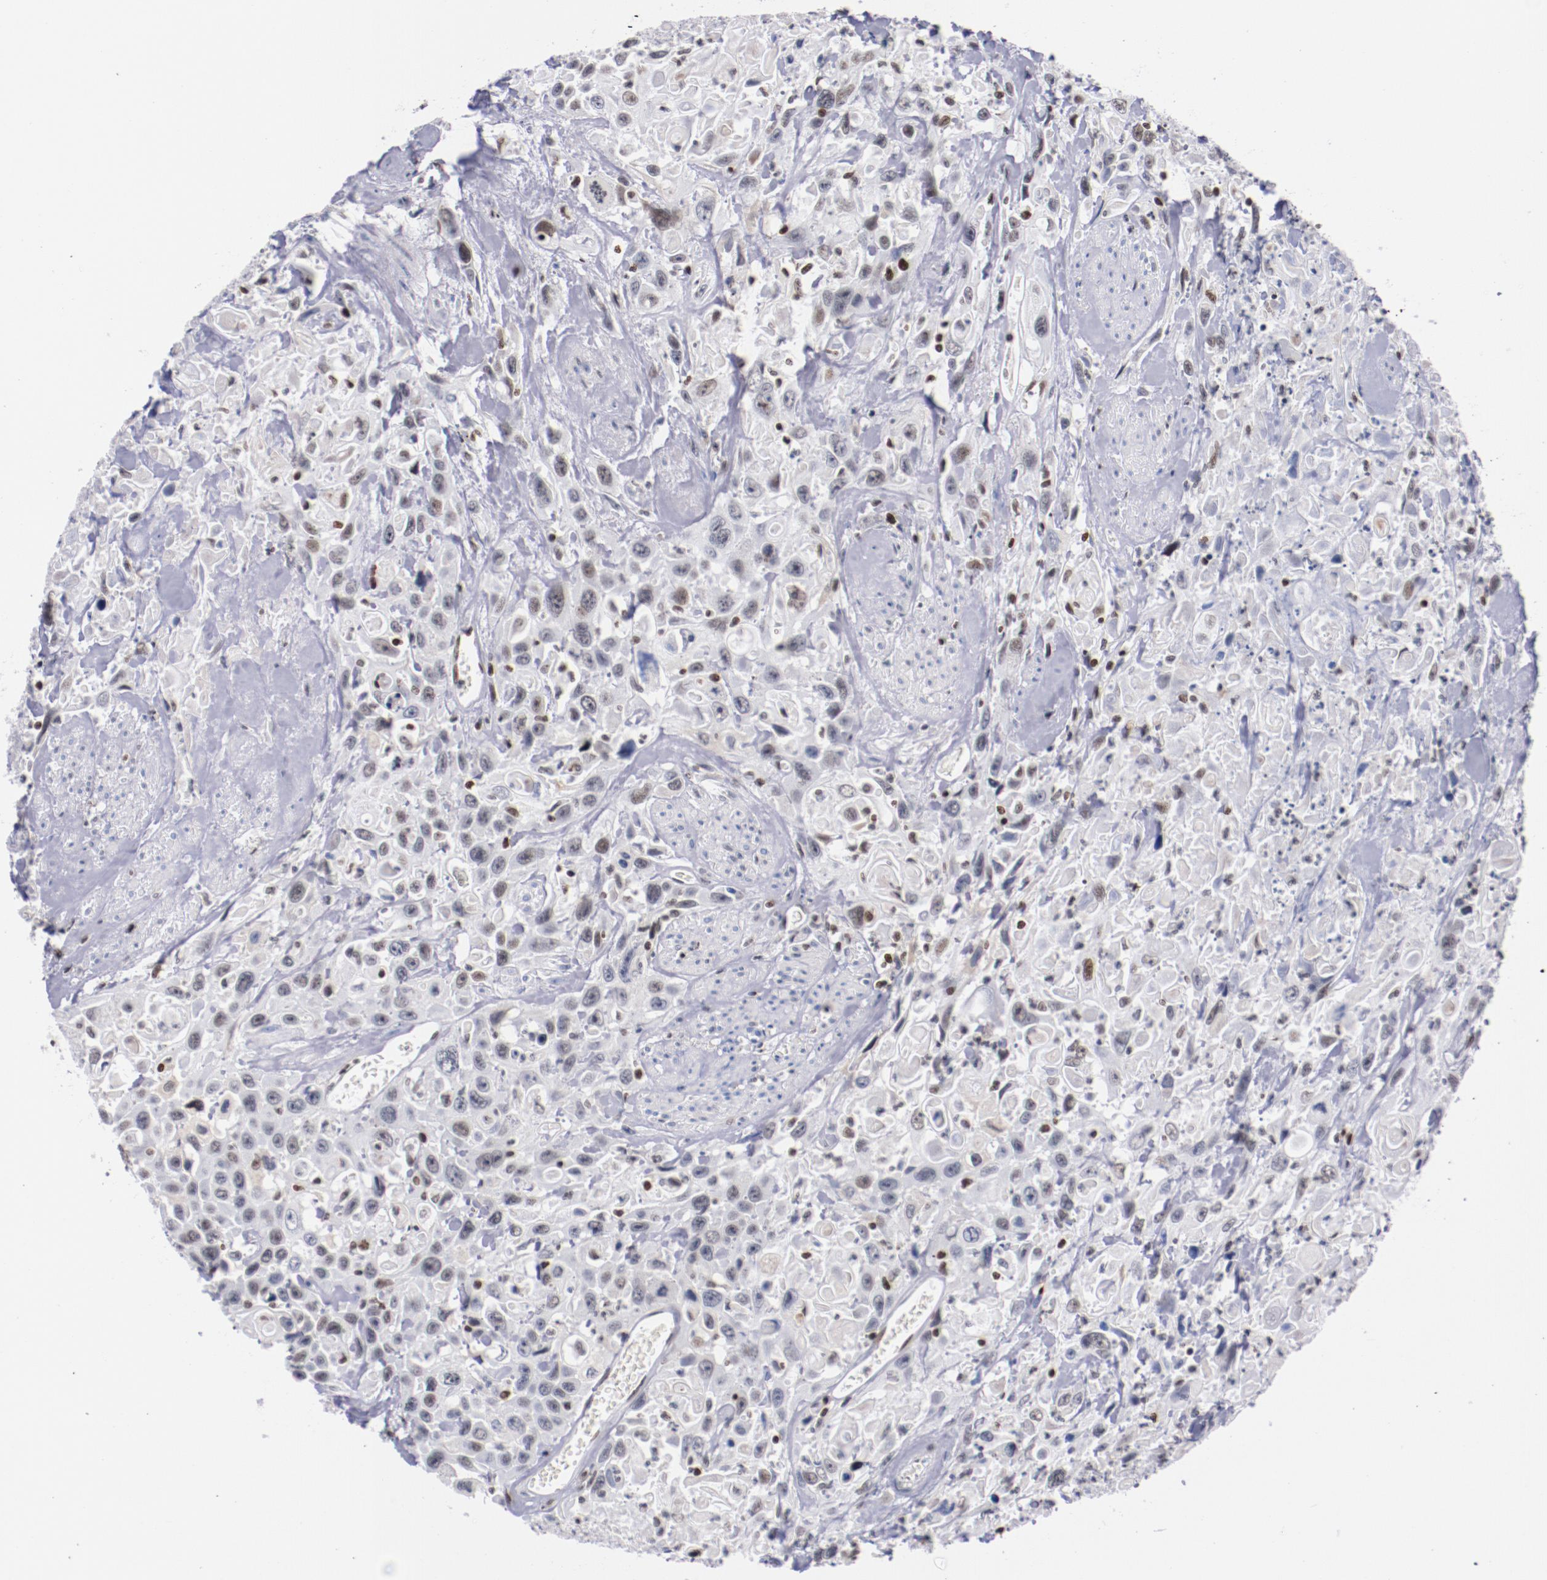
{"staining": {"intensity": "weak", "quantity": "<25%", "location": "nuclear"}, "tissue": "urothelial cancer", "cell_type": "Tumor cells", "image_type": "cancer", "snomed": [{"axis": "morphology", "description": "Urothelial carcinoma, High grade"}, {"axis": "topography", "description": "Urinary bladder"}], "caption": "Urothelial cancer stained for a protein using immunohistochemistry (IHC) reveals no positivity tumor cells.", "gene": "IFI16", "patient": {"sex": "female", "age": 84}}